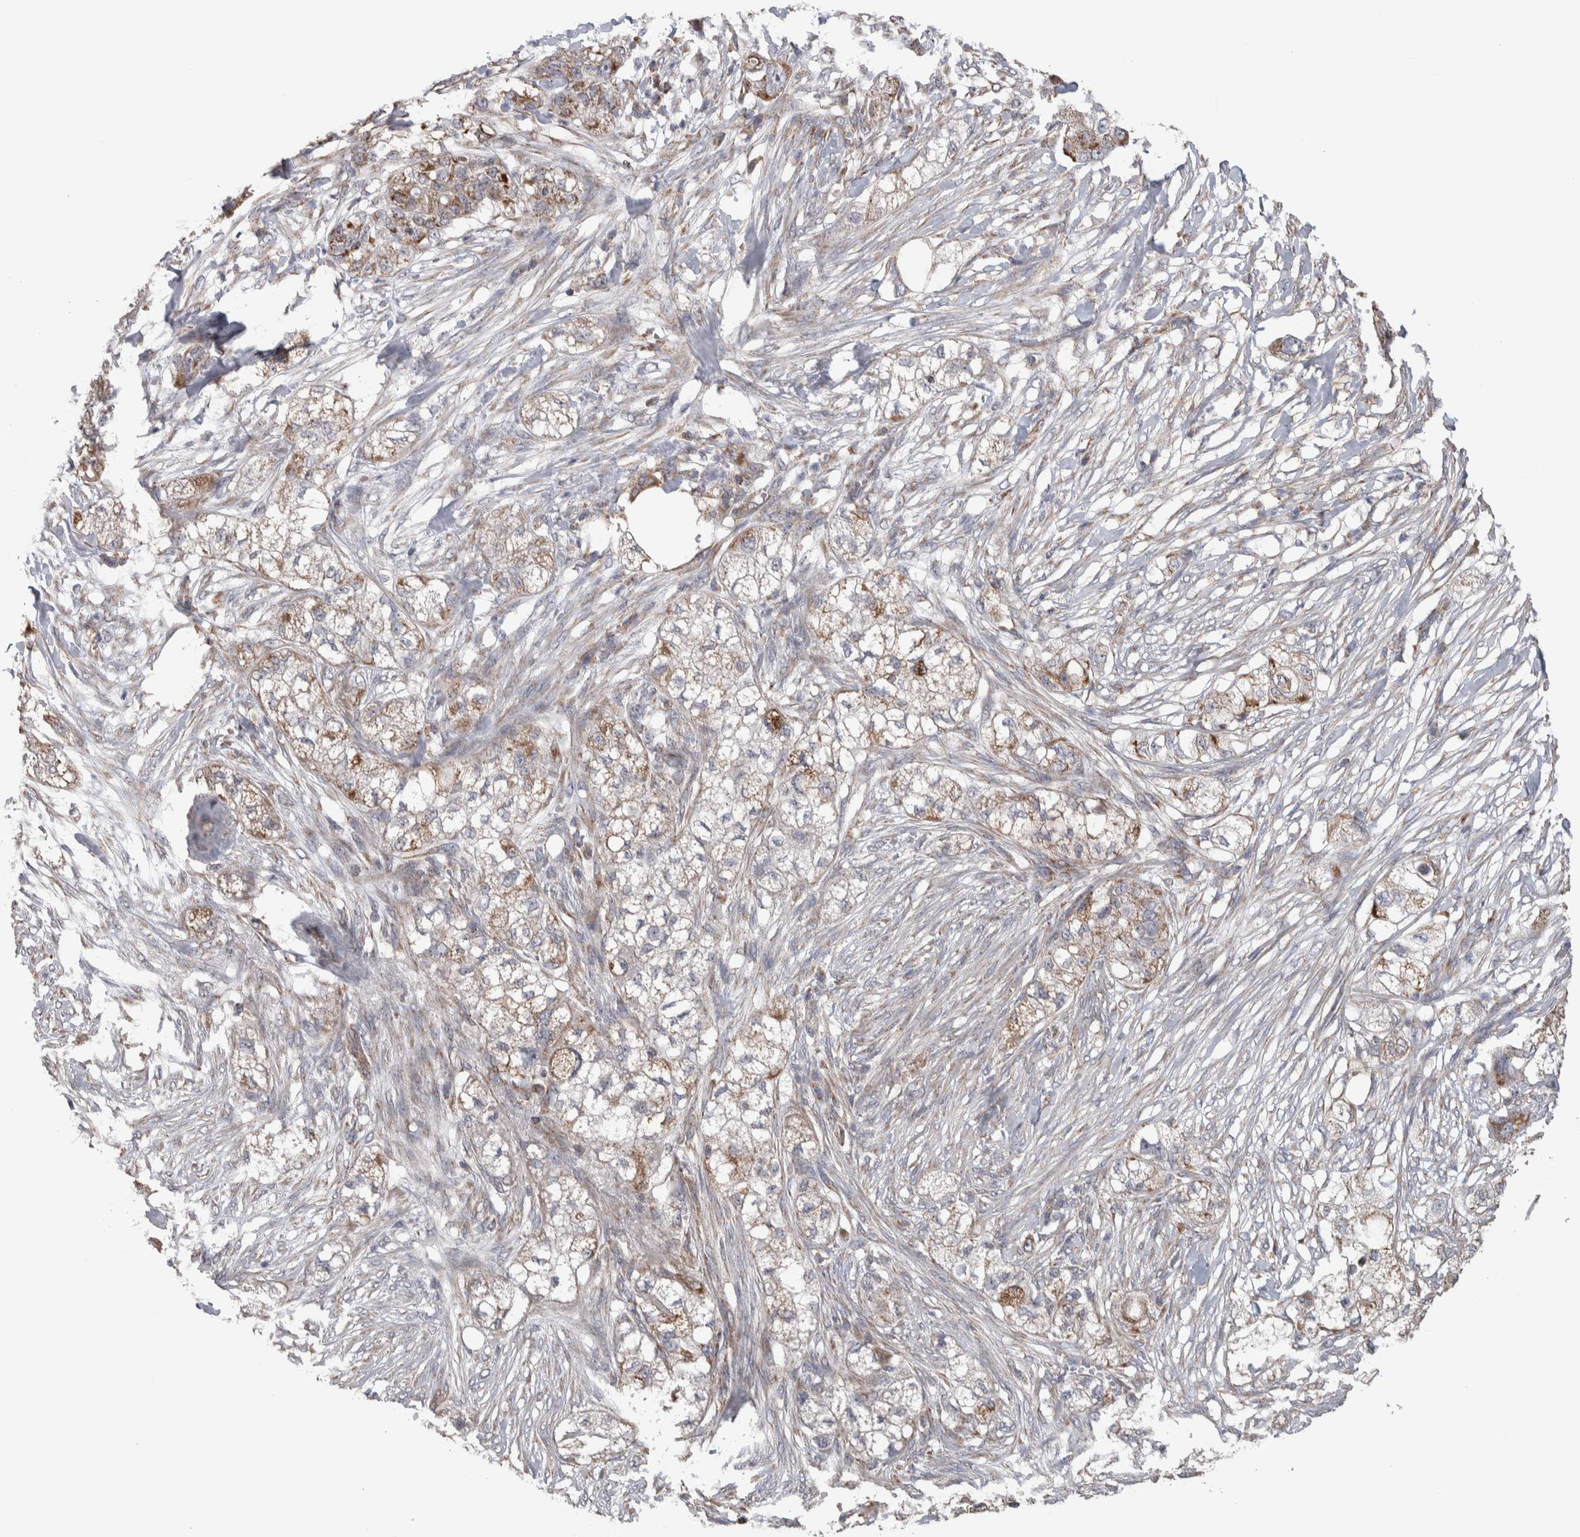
{"staining": {"intensity": "moderate", "quantity": "25%-75%", "location": "cytoplasmic/membranous"}, "tissue": "pancreatic cancer", "cell_type": "Tumor cells", "image_type": "cancer", "snomed": [{"axis": "morphology", "description": "Adenocarcinoma, NOS"}, {"axis": "topography", "description": "Pancreas"}], "caption": "A brown stain labels moderate cytoplasmic/membranous positivity of a protein in human pancreatic cancer tumor cells. The staining was performed using DAB (3,3'-diaminobenzidine) to visualize the protein expression in brown, while the nuclei were stained in blue with hematoxylin (Magnification: 20x).", "gene": "SCO1", "patient": {"sex": "female", "age": 78}}